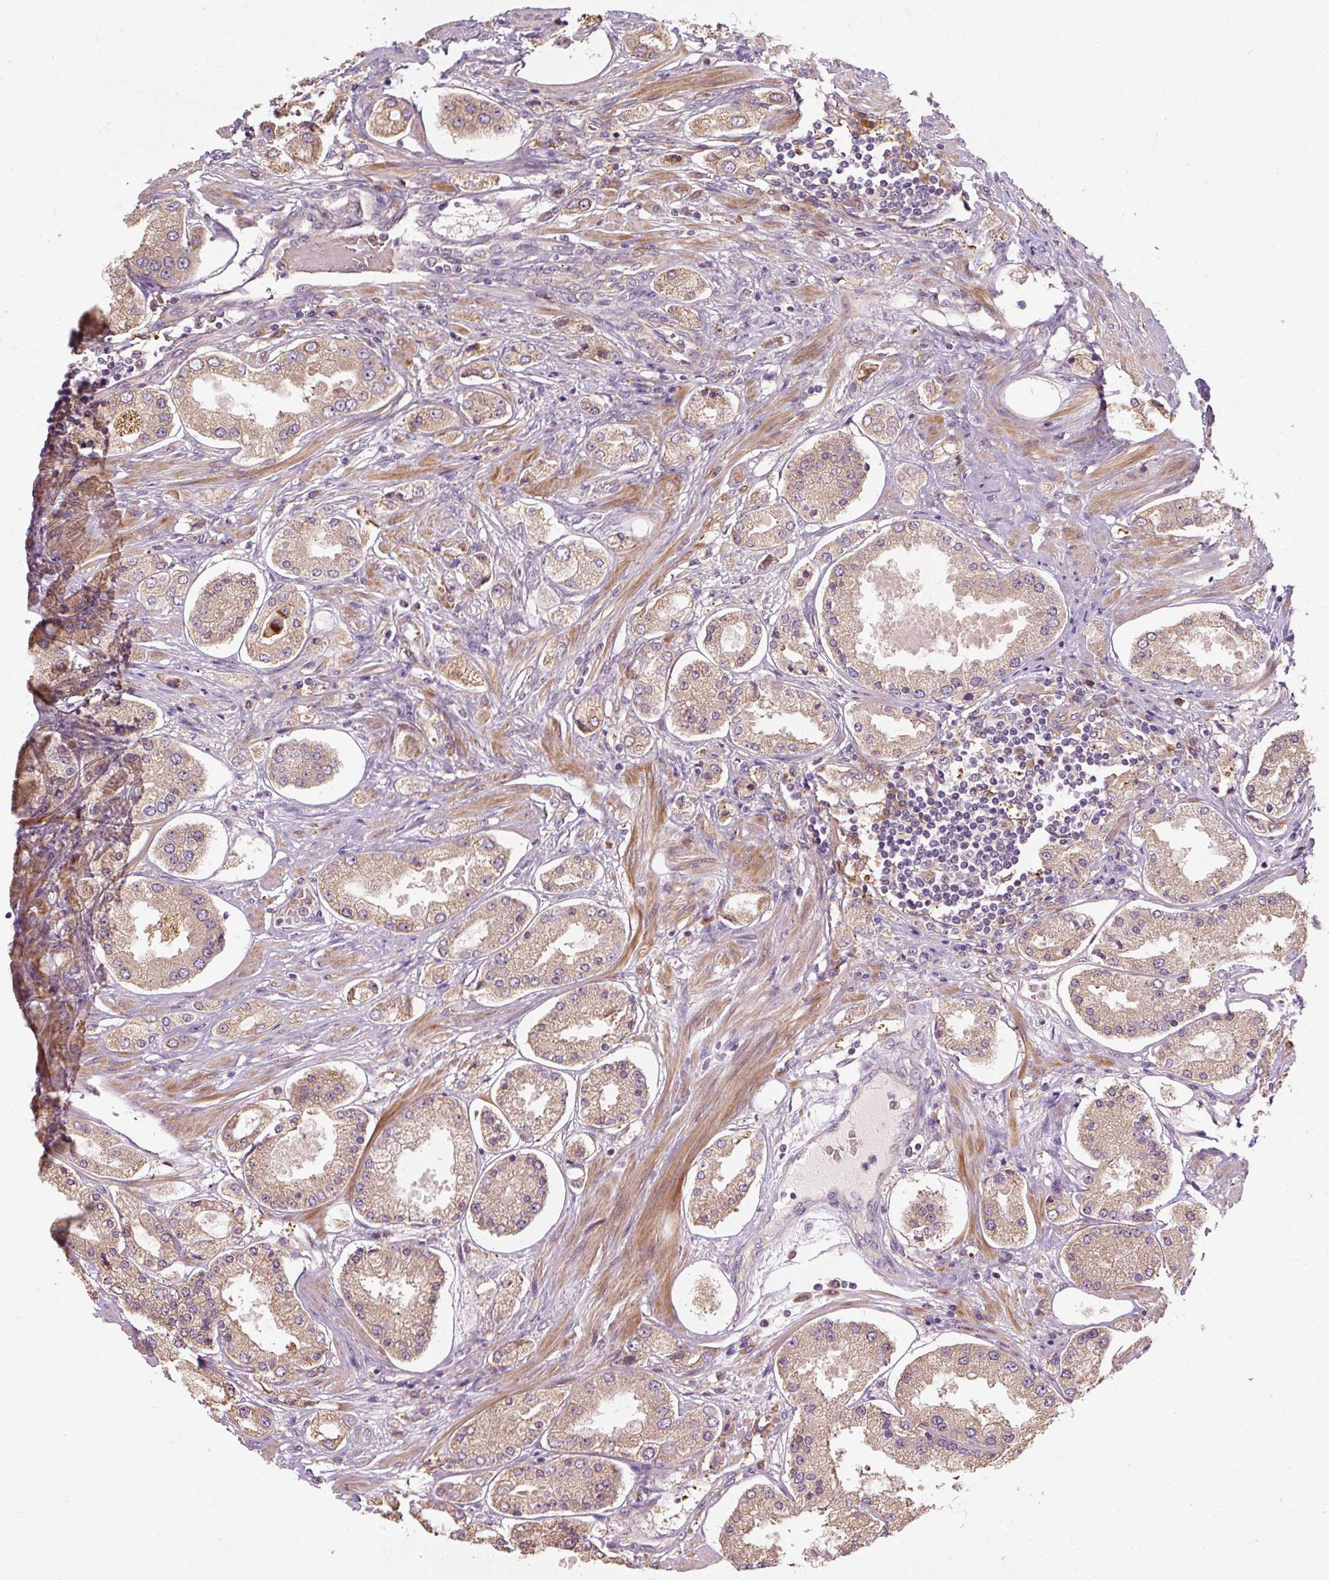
{"staining": {"intensity": "weak", "quantity": ">75%", "location": "cytoplasmic/membranous"}, "tissue": "prostate cancer", "cell_type": "Tumor cells", "image_type": "cancer", "snomed": [{"axis": "morphology", "description": "Adenocarcinoma, High grade"}, {"axis": "topography", "description": "Prostate"}], "caption": "Immunohistochemical staining of human prostate cancer (adenocarcinoma (high-grade)) reveals low levels of weak cytoplasmic/membranous positivity in approximately >75% of tumor cells.", "gene": "TBC1D4", "patient": {"sex": "male", "age": 69}}